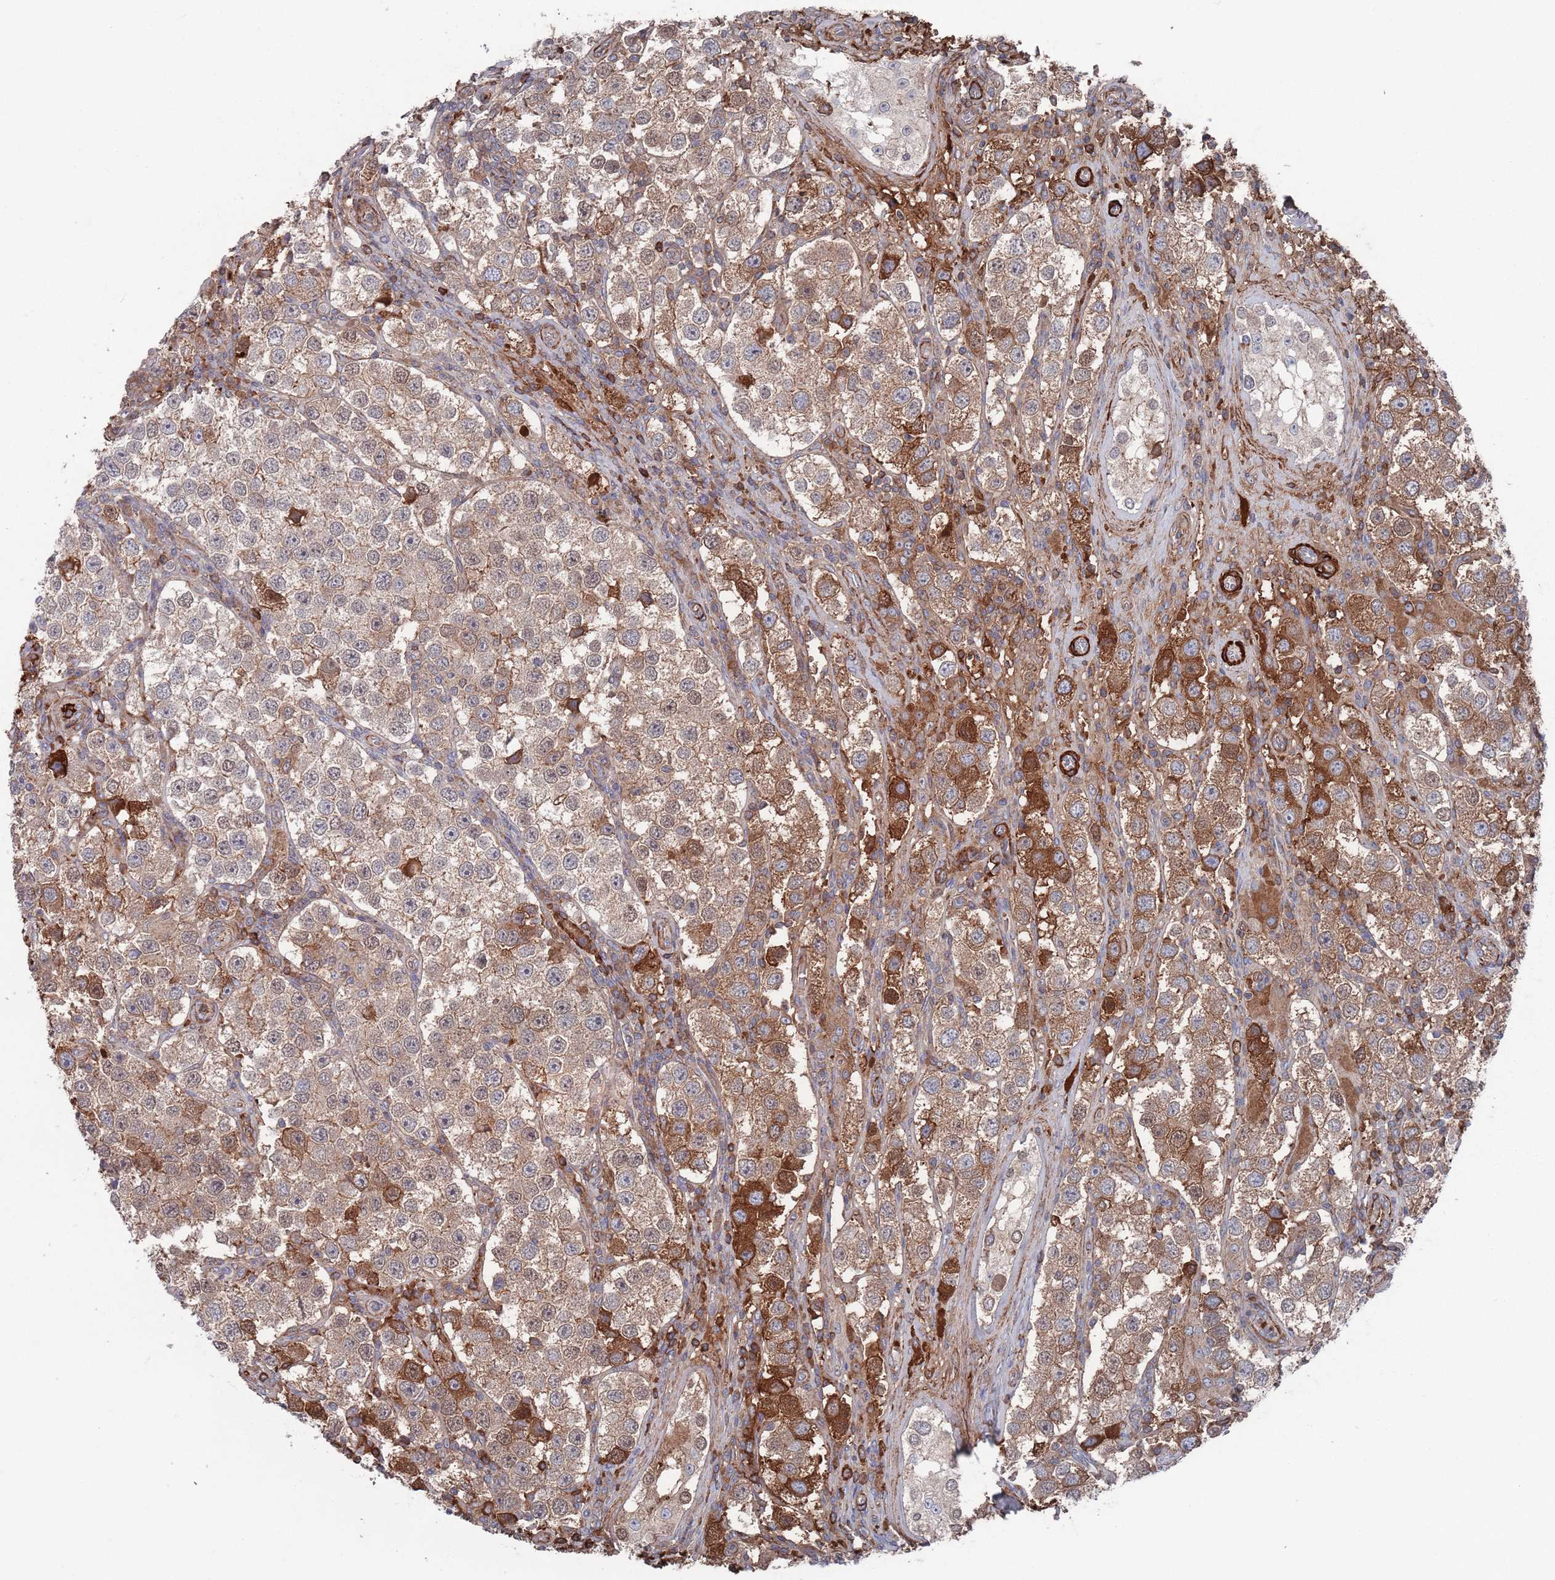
{"staining": {"intensity": "strong", "quantity": "25%-75%", "location": "cytoplasmic/membranous"}, "tissue": "testis cancer", "cell_type": "Tumor cells", "image_type": "cancer", "snomed": [{"axis": "morphology", "description": "Seminoma, NOS"}, {"axis": "topography", "description": "Testis"}], "caption": "IHC histopathology image of human testis cancer (seminoma) stained for a protein (brown), which reveals high levels of strong cytoplasmic/membranous positivity in about 25%-75% of tumor cells.", "gene": "PLEKHA4", "patient": {"sex": "male", "age": 37}}